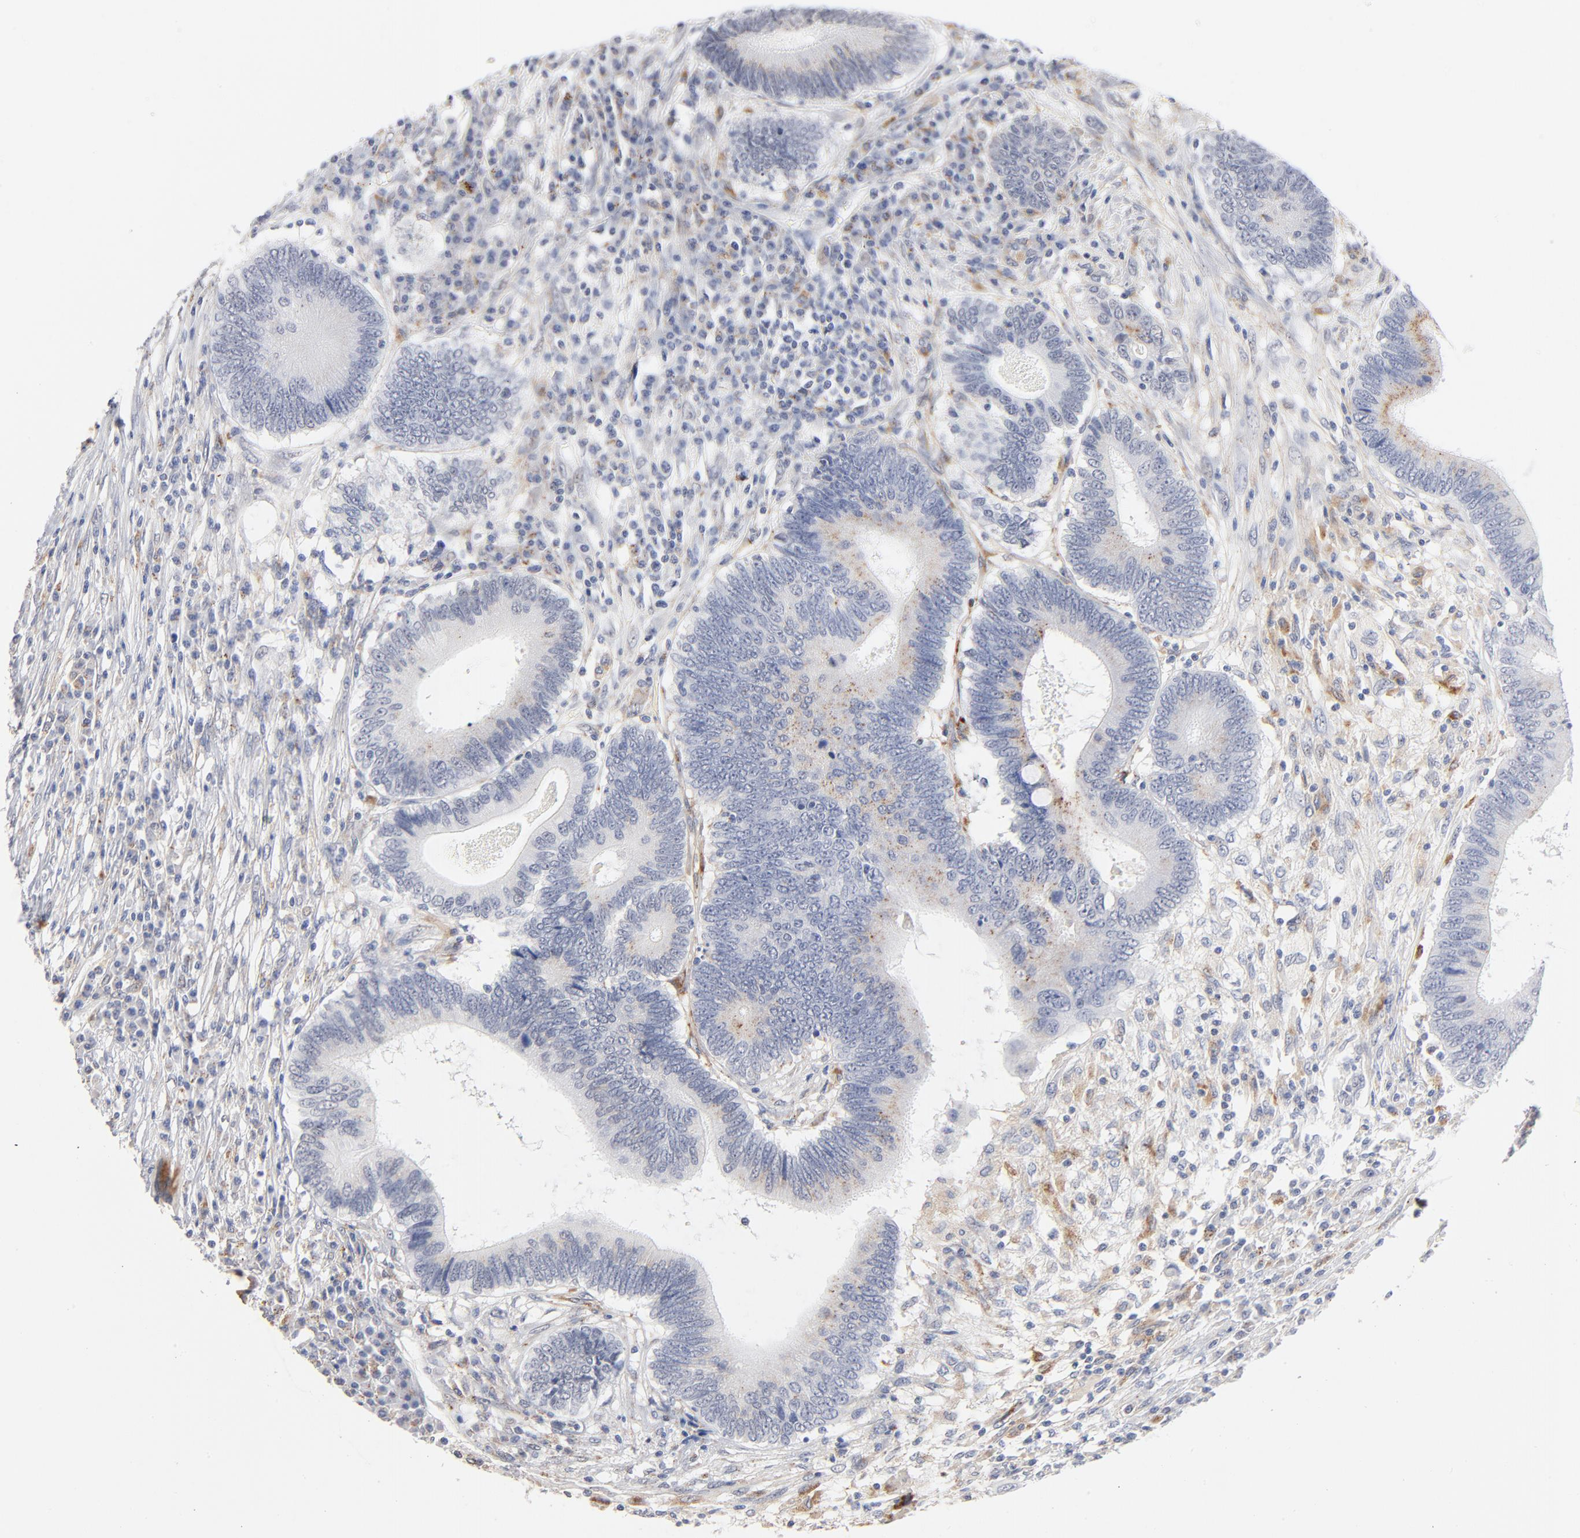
{"staining": {"intensity": "weak", "quantity": "25%-75%", "location": "cytoplasmic/membranous"}, "tissue": "colorectal cancer", "cell_type": "Tumor cells", "image_type": "cancer", "snomed": [{"axis": "morphology", "description": "Adenocarcinoma, NOS"}, {"axis": "topography", "description": "Colon"}], "caption": "A brown stain shows weak cytoplasmic/membranous positivity of a protein in human colorectal cancer tumor cells. (DAB = brown stain, brightfield microscopy at high magnification).", "gene": "LTBP2", "patient": {"sex": "female", "age": 78}}